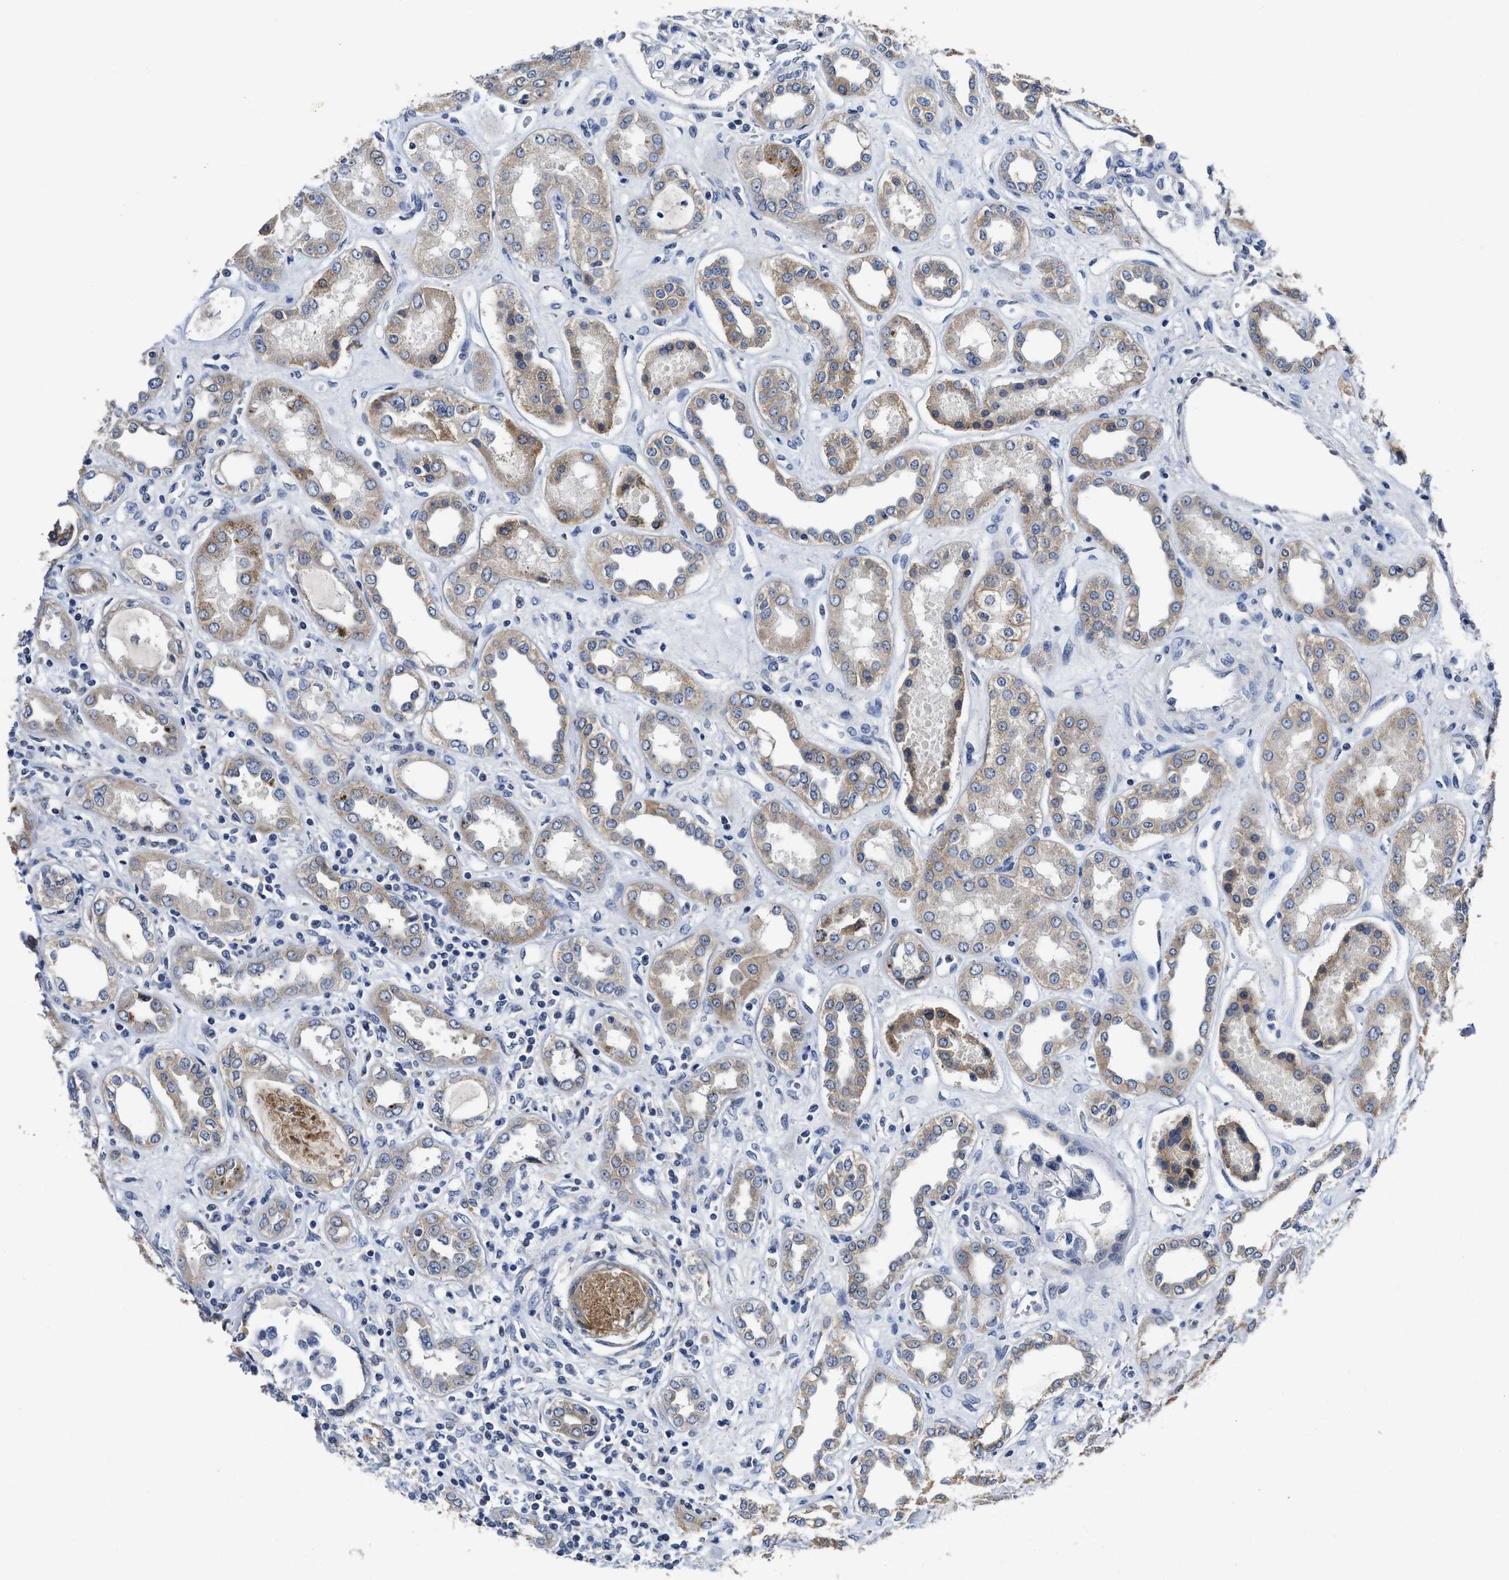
{"staining": {"intensity": "negative", "quantity": "none", "location": "none"}, "tissue": "kidney", "cell_type": "Cells in glomeruli", "image_type": "normal", "snomed": [{"axis": "morphology", "description": "Normal tissue, NOS"}, {"axis": "topography", "description": "Kidney"}], "caption": "An immunohistochemistry (IHC) image of benign kidney is shown. There is no staining in cells in glomeruli of kidney.", "gene": "GHITM", "patient": {"sex": "male", "age": 59}}